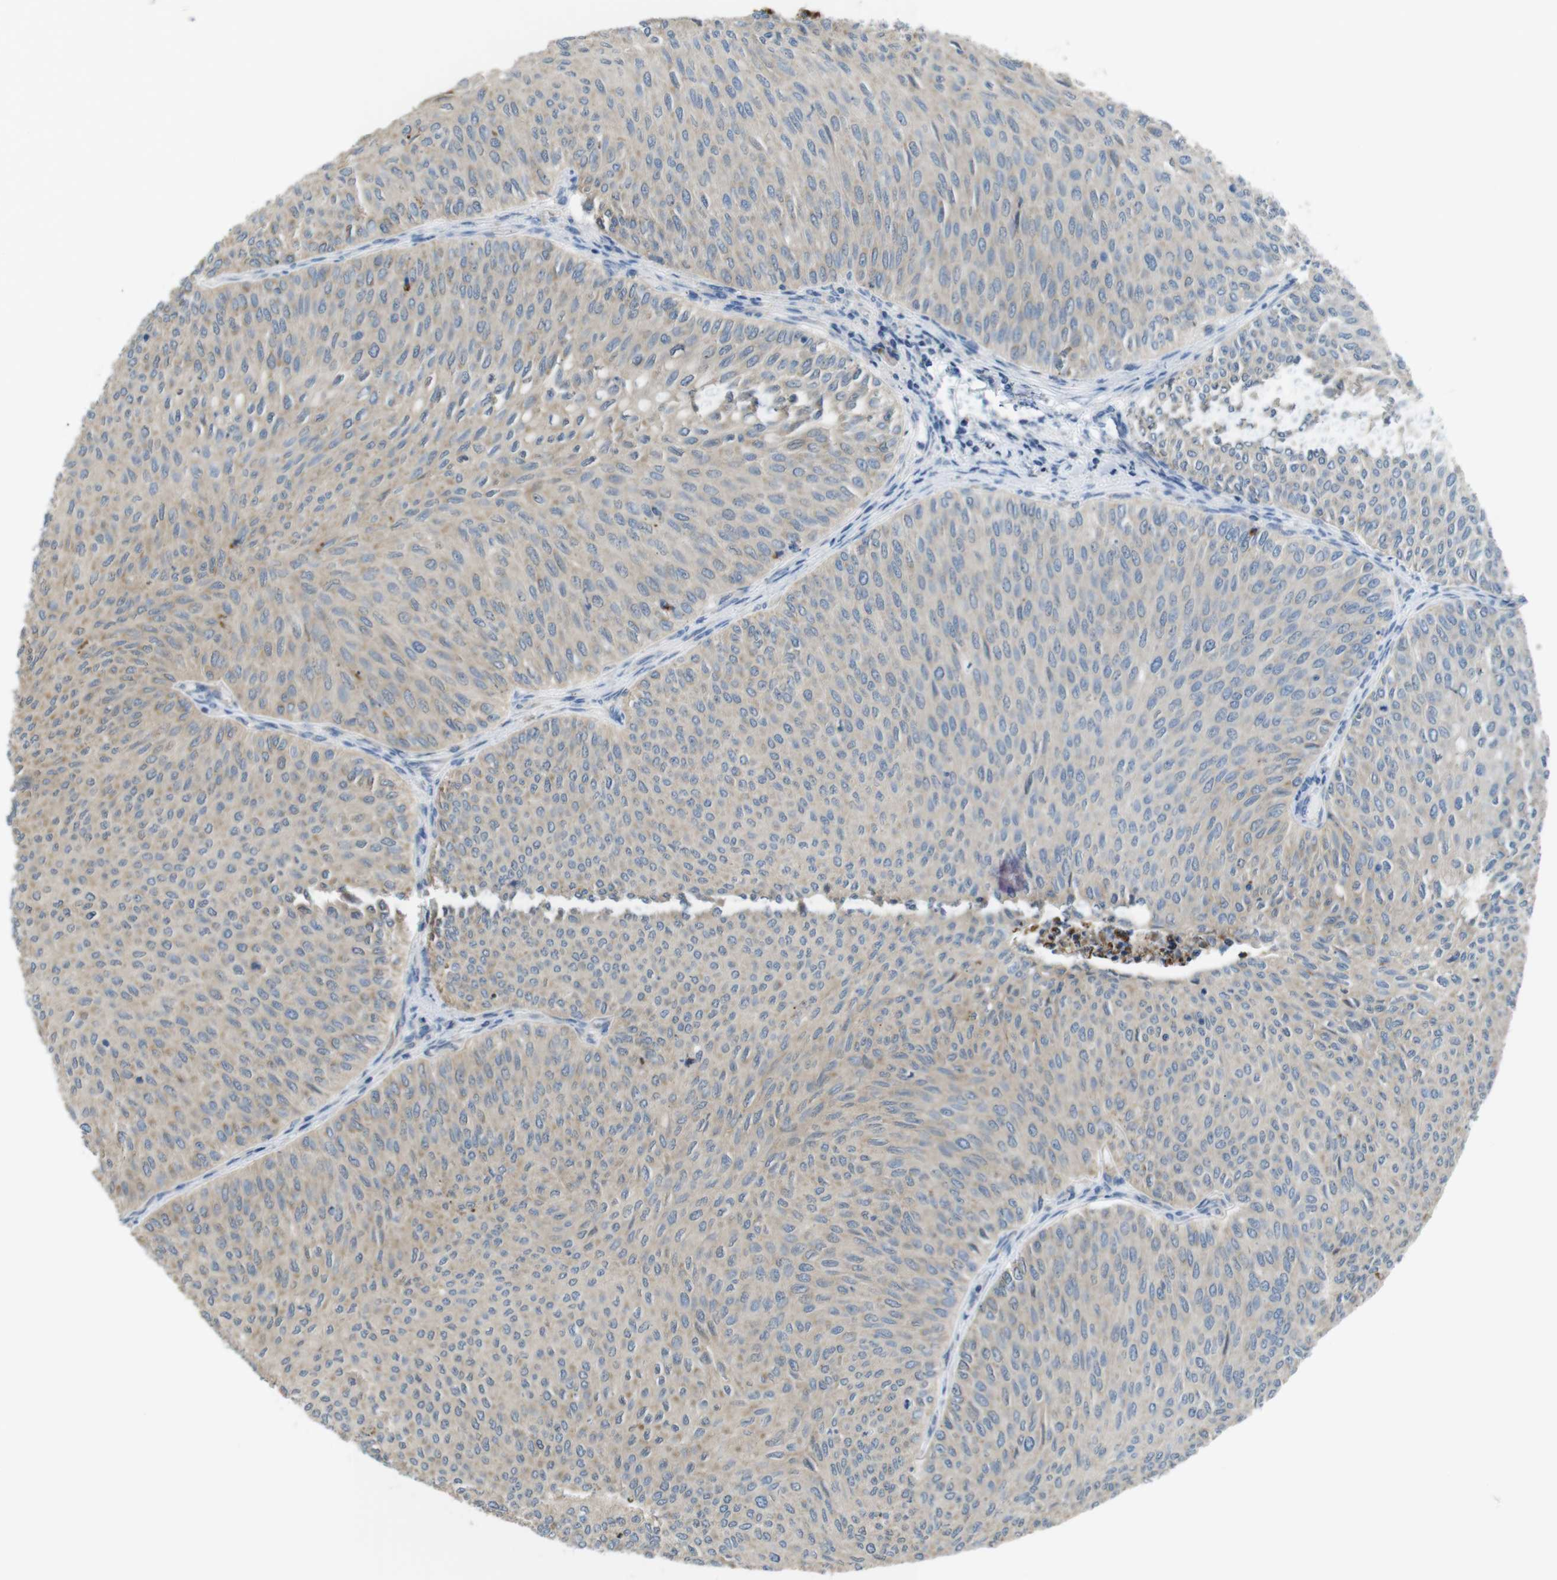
{"staining": {"intensity": "weak", "quantity": ">75%", "location": "cytoplasmic/membranous"}, "tissue": "urothelial cancer", "cell_type": "Tumor cells", "image_type": "cancer", "snomed": [{"axis": "morphology", "description": "Urothelial carcinoma, Low grade"}, {"axis": "topography", "description": "Urinary bladder"}], "caption": "Immunohistochemistry of urothelial carcinoma (low-grade) exhibits low levels of weak cytoplasmic/membranous expression in about >75% of tumor cells.", "gene": "GRIK2", "patient": {"sex": "male", "age": 78}}